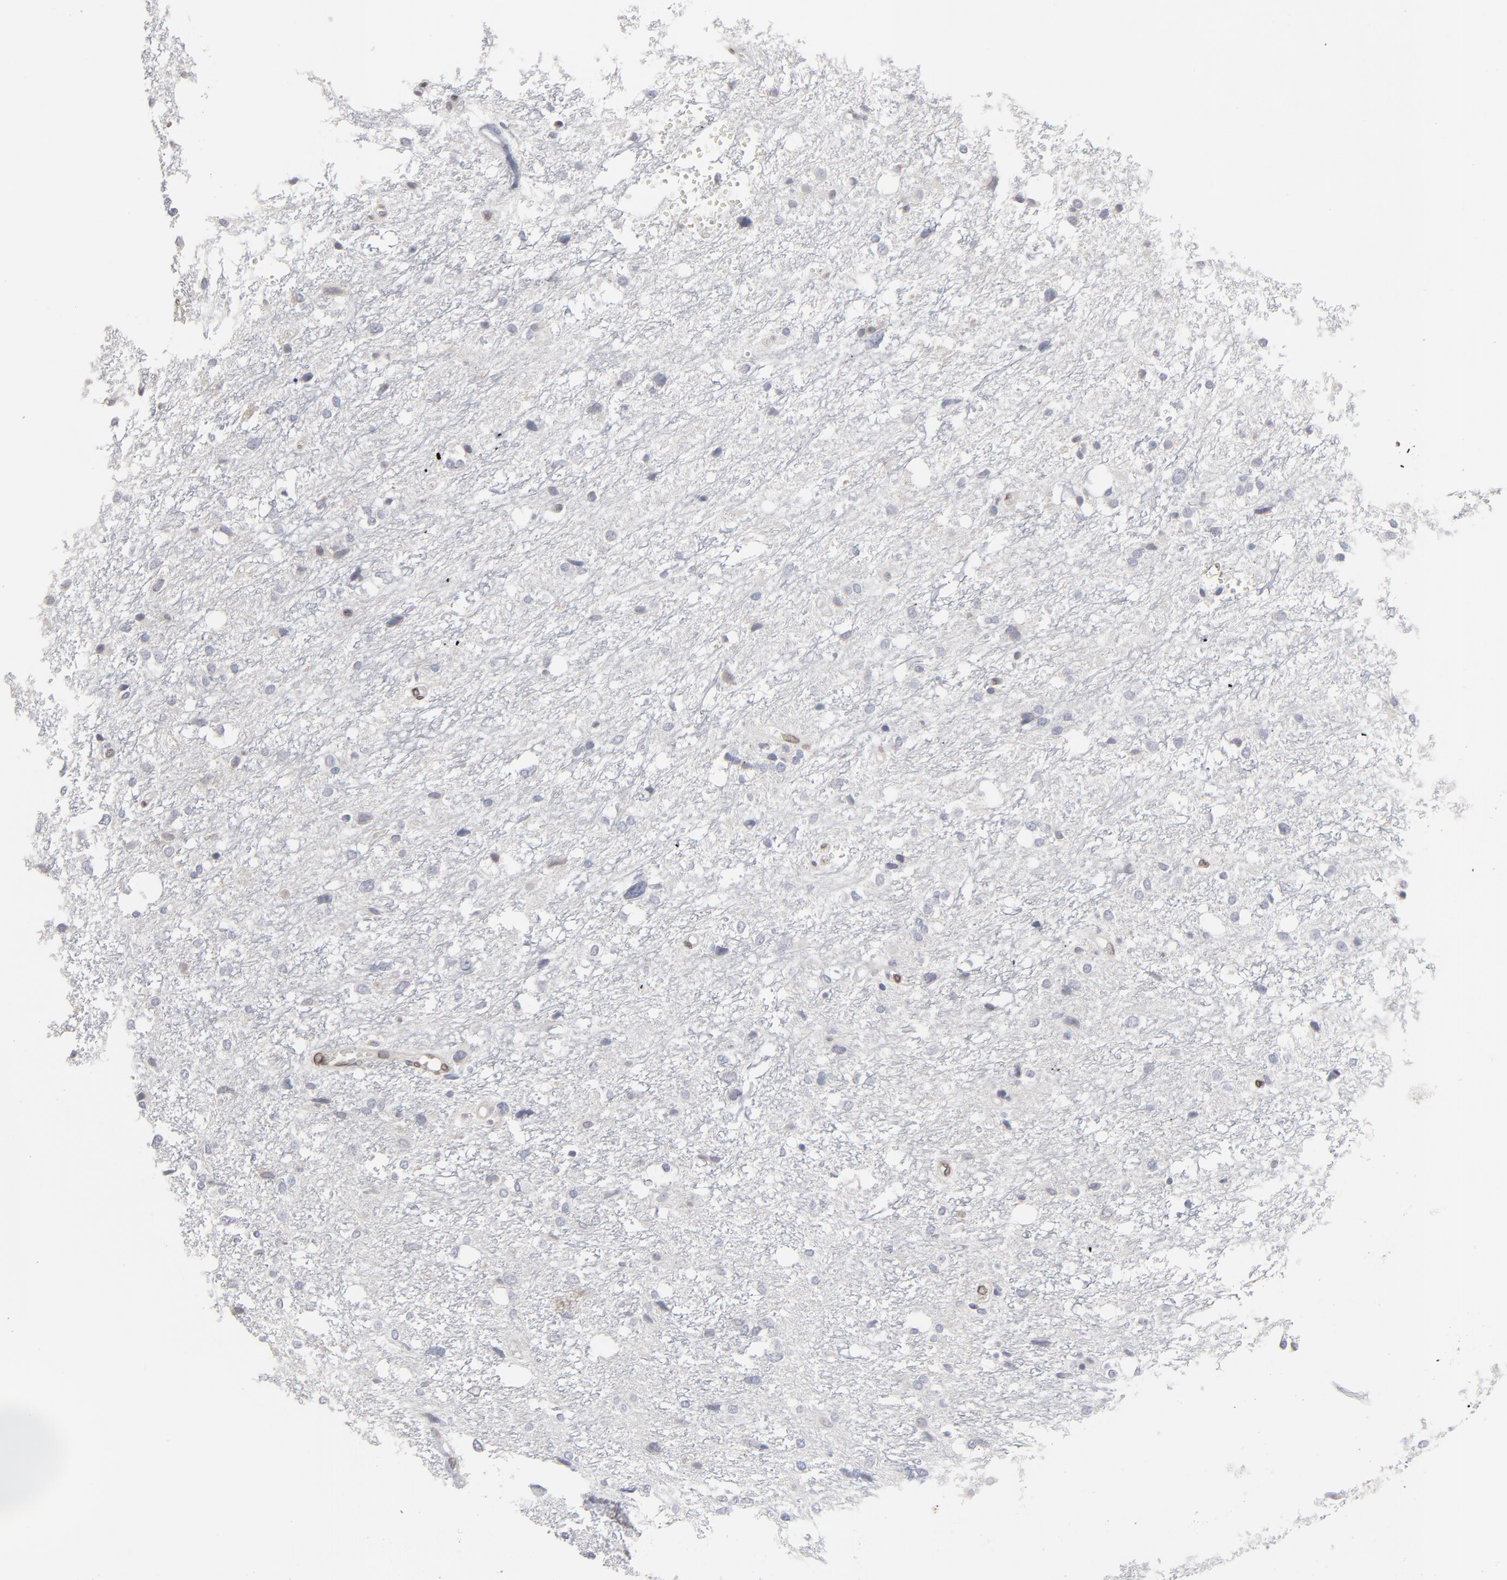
{"staining": {"intensity": "negative", "quantity": "none", "location": "none"}, "tissue": "glioma", "cell_type": "Tumor cells", "image_type": "cancer", "snomed": [{"axis": "morphology", "description": "Glioma, malignant, High grade"}, {"axis": "topography", "description": "Brain"}], "caption": "Glioma was stained to show a protein in brown. There is no significant expression in tumor cells.", "gene": "SYNE2", "patient": {"sex": "female", "age": 59}}